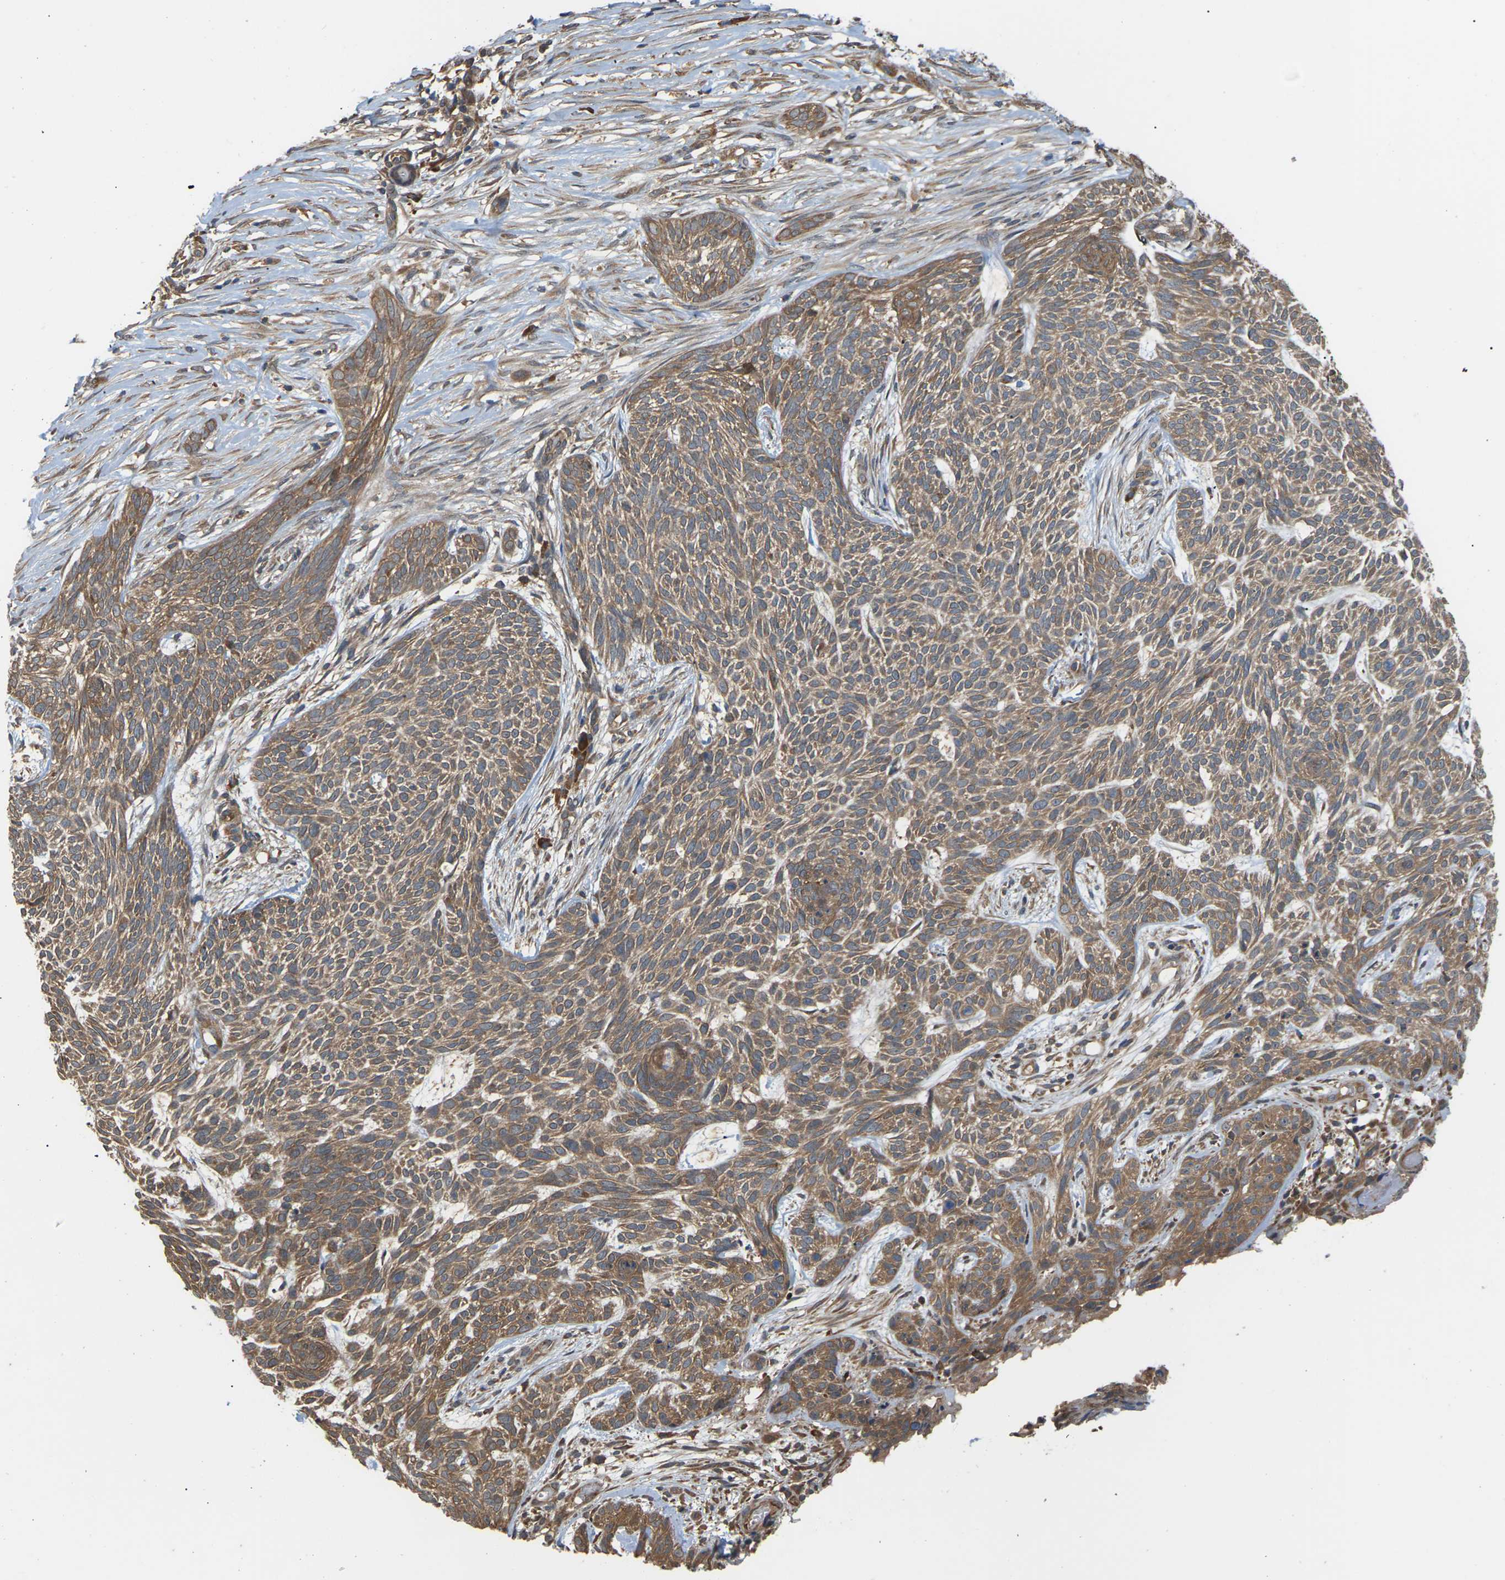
{"staining": {"intensity": "moderate", "quantity": ">75%", "location": "cytoplasmic/membranous"}, "tissue": "skin cancer", "cell_type": "Tumor cells", "image_type": "cancer", "snomed": [{"axis": "morphology", "description": "Basal cell carcinoma"}, {"axis": "topography", "description": "Skin"}], "caption": "Immunohistochemical staining of skin cancer reveals medium levels of moderate cytoplasmic/membranous staining in approximately >75% of tumor cells.", "gene": "NRAS", "patient": {"sex": "female", "age": 59}}